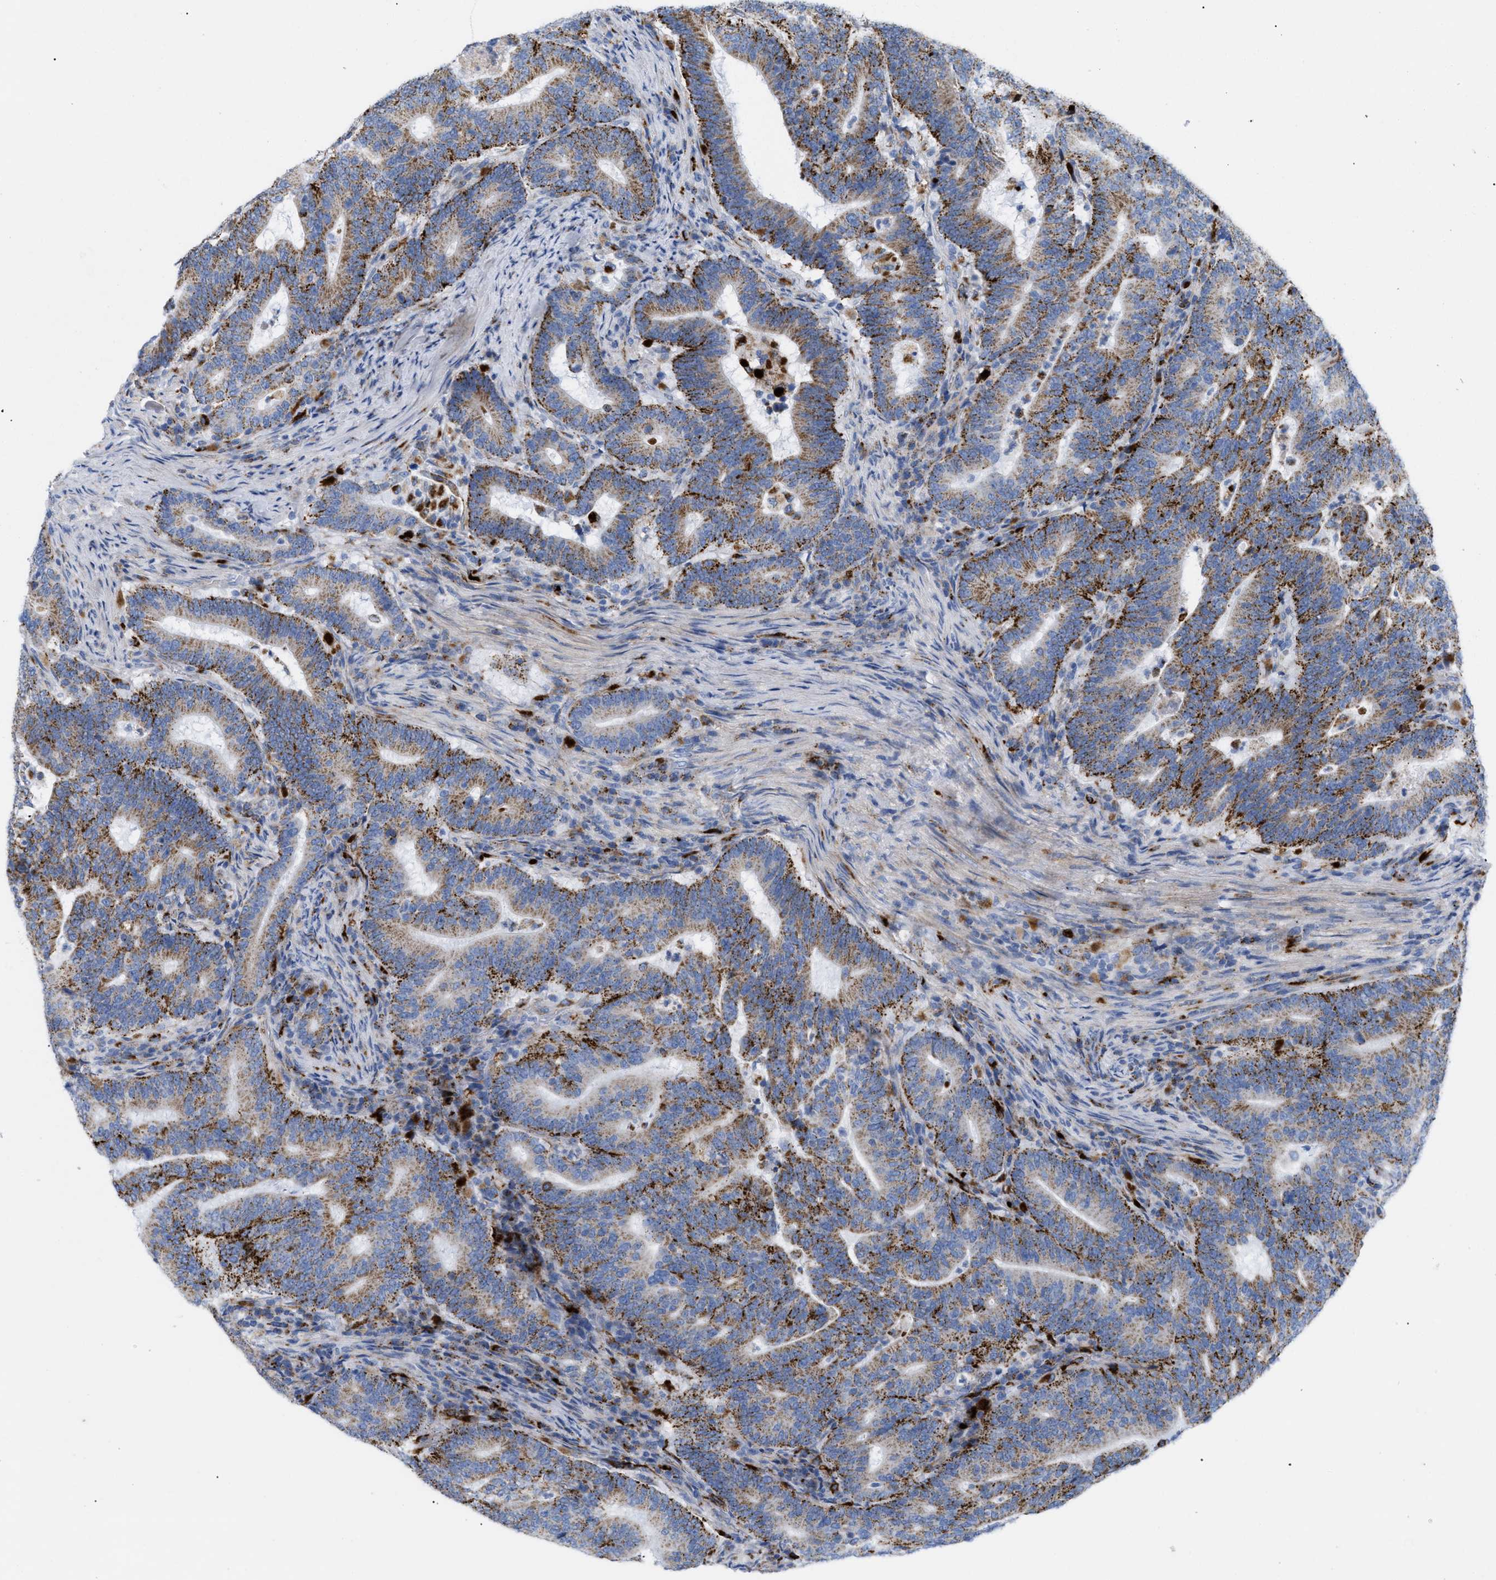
{"staining": {"intensity": "moderate", "quantity": ">75%", "location": "cytoplasmic/membranous"}, "tissue": "colorectal cancer", "cell_type": "Tumor cells", "image_type": "cancer", "snomed": [{"axis": "morphology", "description": "Adenocarcinoma, NOS"}, {"axis": "topography", "description": "Colon"}], "caption": "IHC (DAB (3,3'-diaminobenzidine)) staining of human colorectal adenocarcinoma displays moderate cytoplasmic/membranous protein positivity in about >75% of tumor cells. (Brightfield microscopy of DAB IHC at high magnification).", "gene": "DRAM2", "patient": {"sex": "female", "age": 66}}